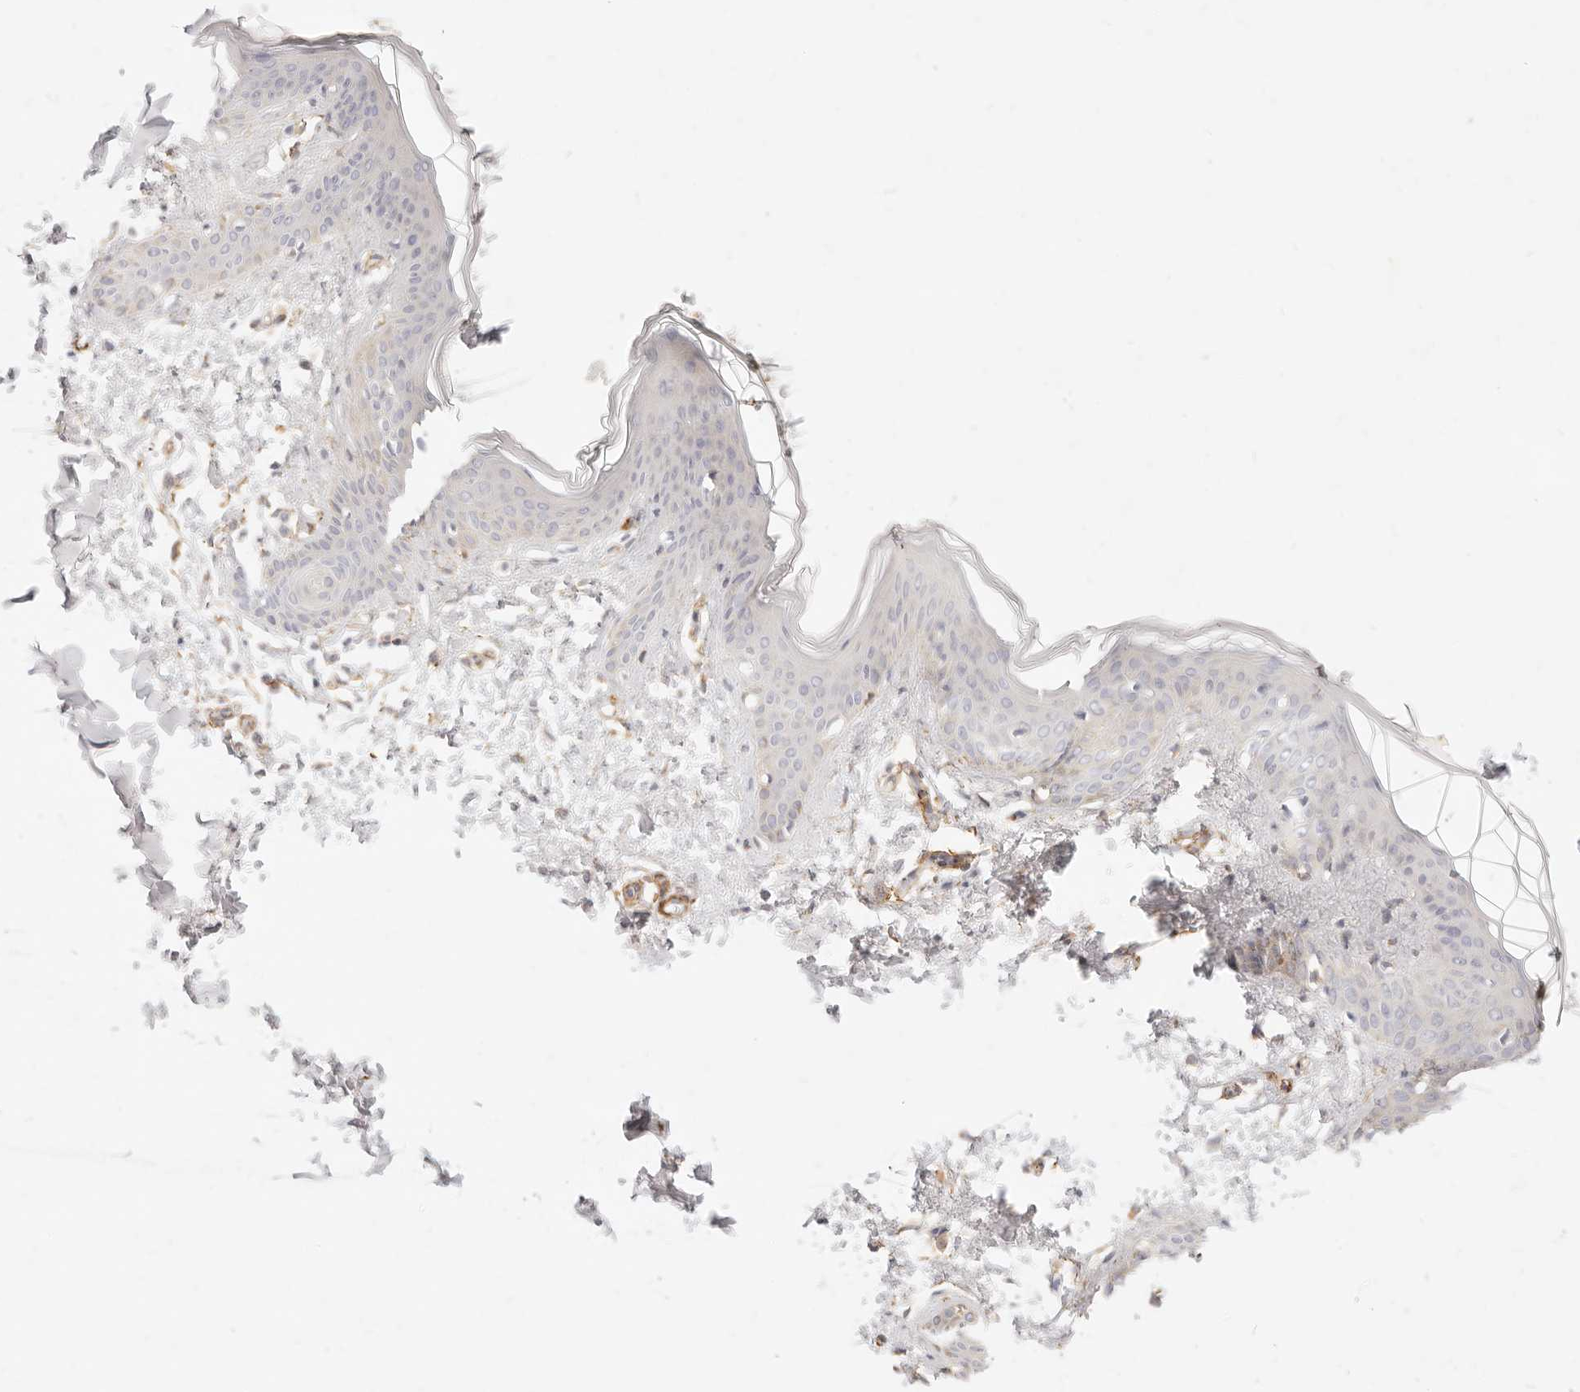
{"staining": {"intensity": "negative", "quantity": "none", "location": "none"}, "tissue": "skin", "cell_type": "Fibroblasts", "image_type": "normal", "snomed": [{"axis": "morphology", "description": "Normal tissue, NOS"}, {"axis": "topography", "description": "Skin"}], "caption": "This is a photomicrograph of IHC staining of benign skin, which shows no staining in fibroblasts.", "gene": "TMTC2", "patient": {"sex": "female", "age": 17}}